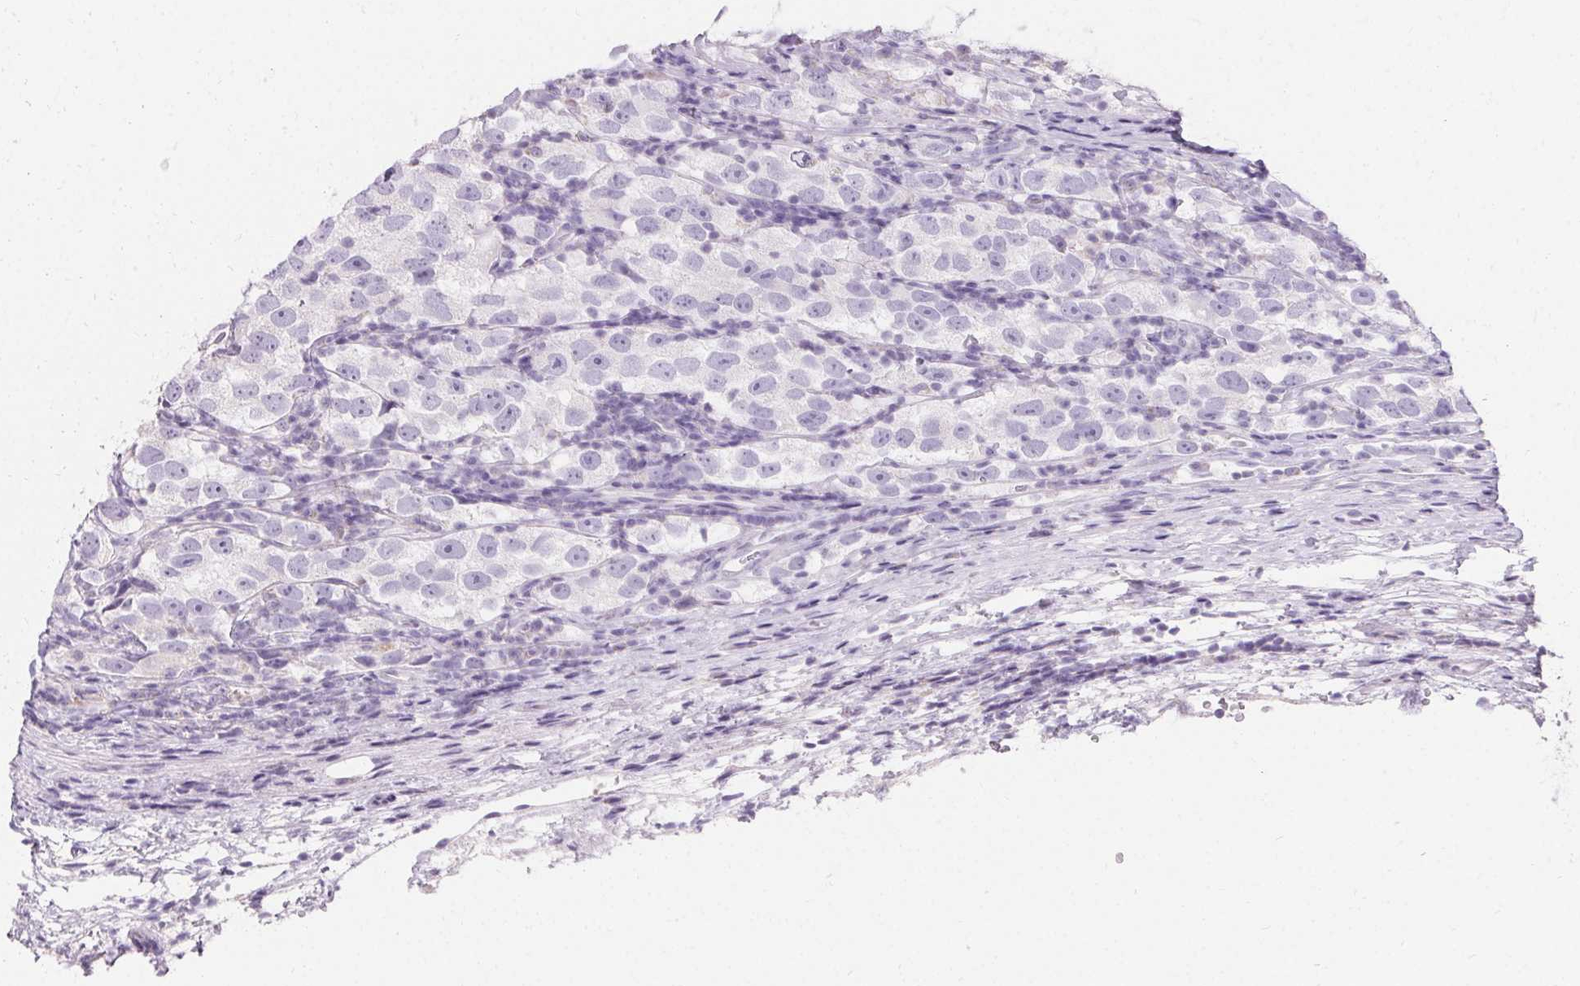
{"staining": {"intensity": "negative", "quantity": "none", "location": "none"}, "tissue": "testis cancer", "cell_type": "Tumor cells", "image_type": "cancer", "snomed": [{"axis": "morphology", "description": "Seminoma, NOS"}, {"axis": "topography", "description": "Testis"}], "caption": "There is no significant staining in tumor cells of seminoma (testis). (DAB (3,3'-diaminobenzidine) immunohistochemistry with hematoxylin counter stain).", "gene": "ASGR2", "patient": {"sex": "male", "age": 26}}